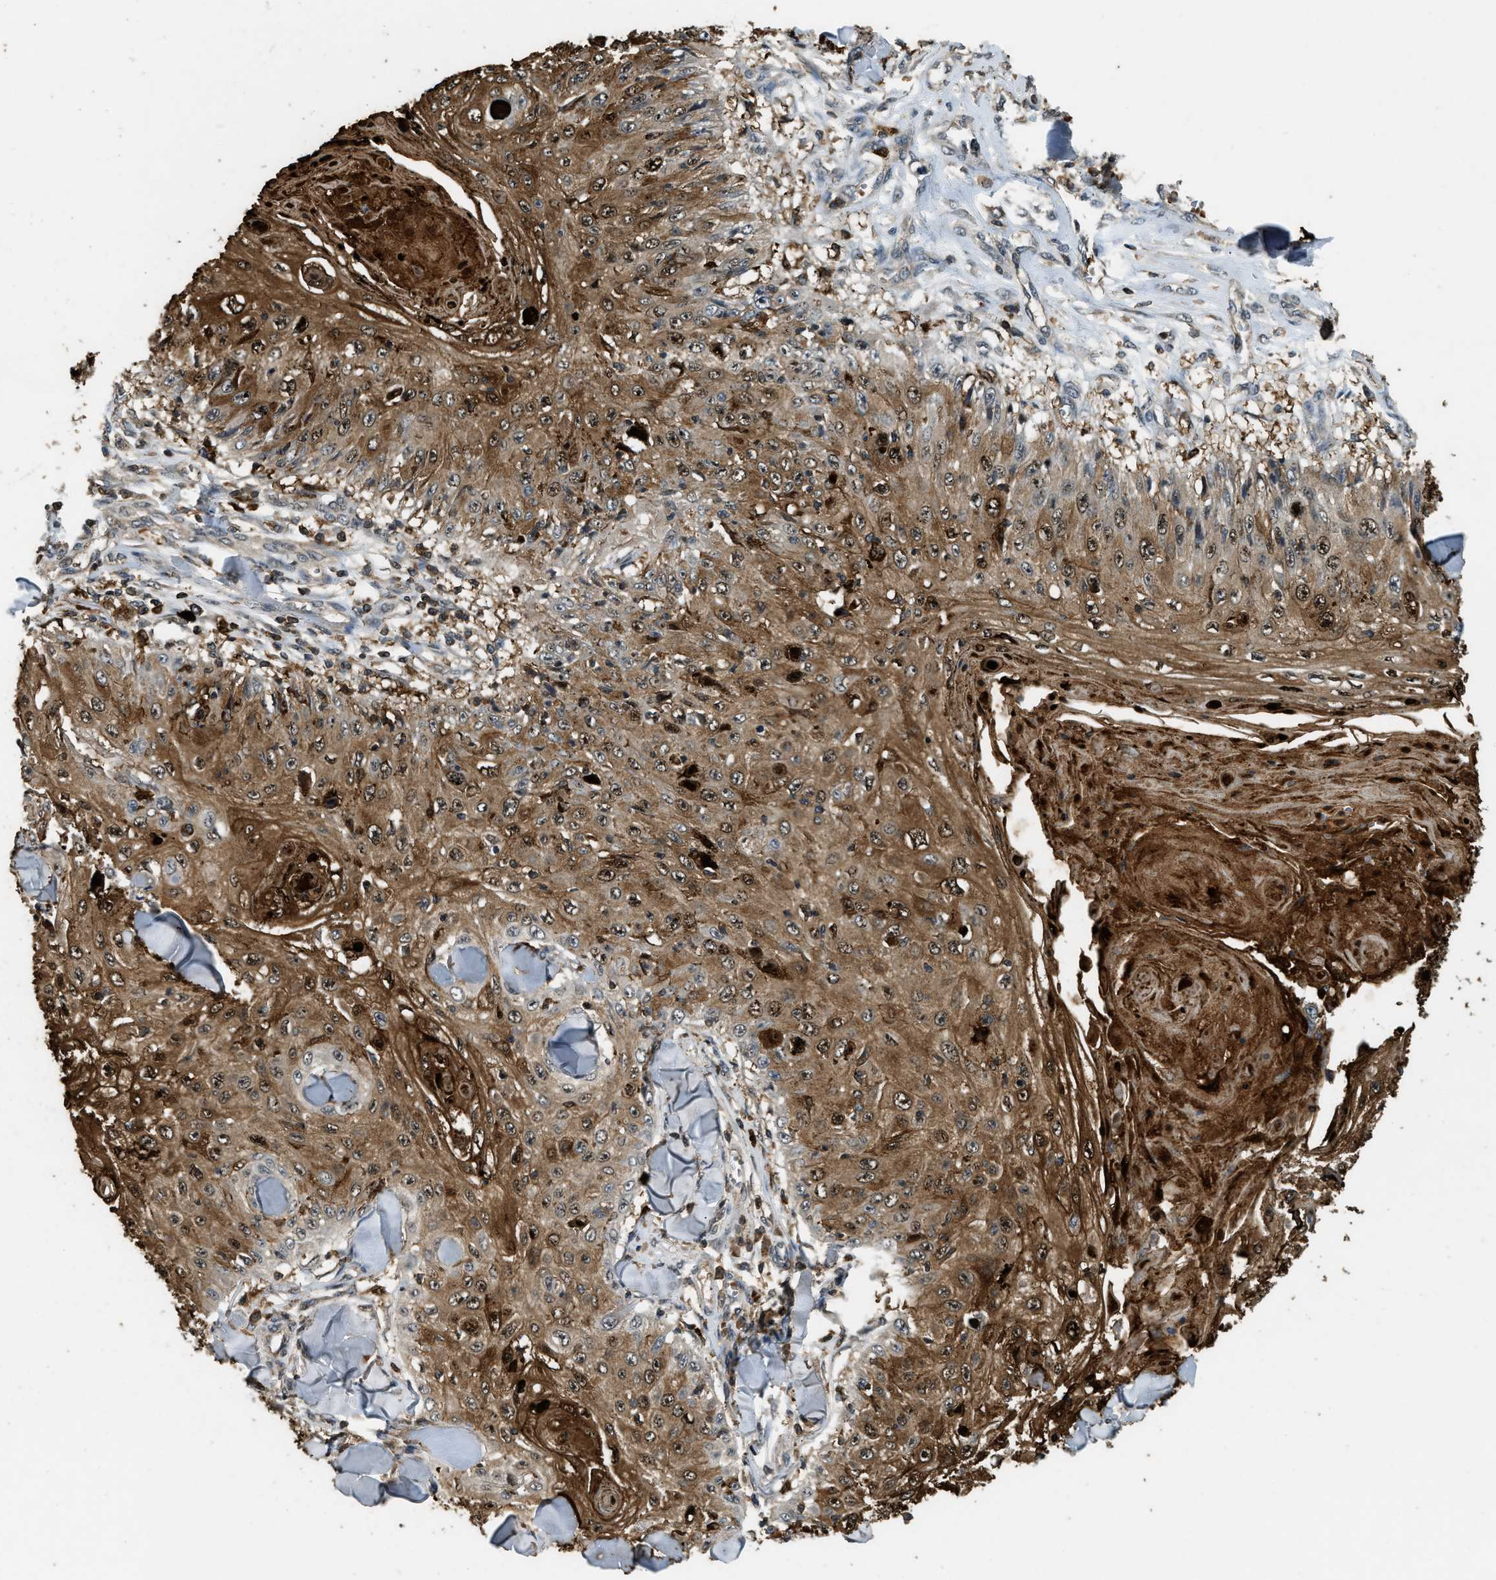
{"staining": {"intensity": "strong", "quantity": ">75%", "location": "cytoplasmic/membranous"}, "tissue": "skin cancer", "cell_type": "Tumor cells", "image_type": "cancer", "snomed": [{"axis": "morphology", "description": "Squamous cell carcinoma, NOS"}, {"axis": "topography", "description": "Skin"}], "caption": "Human skin cancer (squamous cell carcinoma) stained with a brown dye reveals strong cytoplasmic/membranous positive positivity in about >75% of tumor cells.", "gene": "RNF141", "patient": {"sex": "male", "age": 86}}